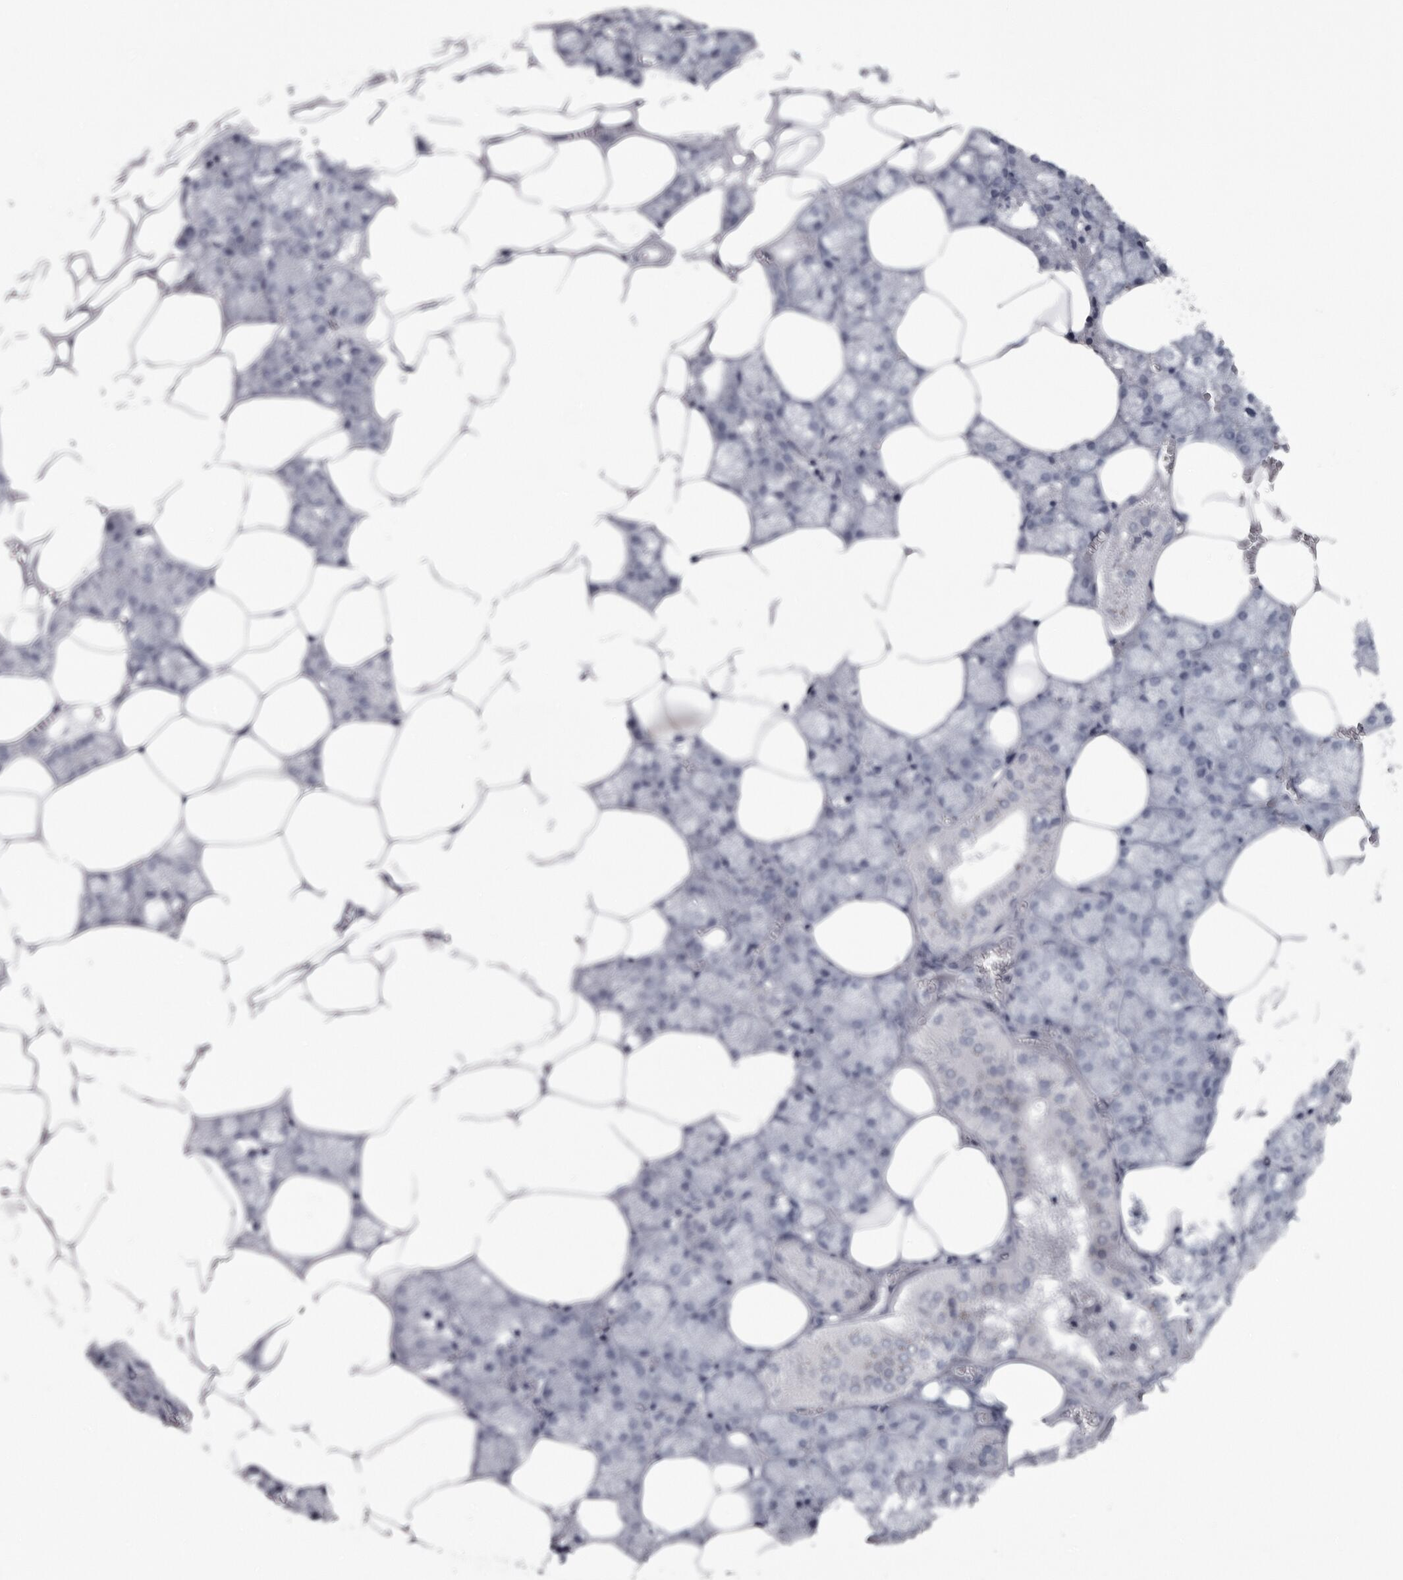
{"staining": {"intensity": "negative", "quantity": "none", "location": "none"}, "tissue": "salivary gland", "cell_type": "Glandular cells", "image_type": "normal", "snomed": [{"axis": "morphology", "description": "Normal tissue, NOS"}, {"axis": "topography", "description": "Salivary gland"}], "caption": "DAB immunohistochemical staining of benign salivary gland demonstrates no significant staining in glandular cells. The staining is performed using DAB (3,3'-diaminobenzidine) brown chromogen with nuclei counter-stained in using hematoxylin.", "gene": "LYSMD1", "patient": {"sex": "male", "age": 62}}